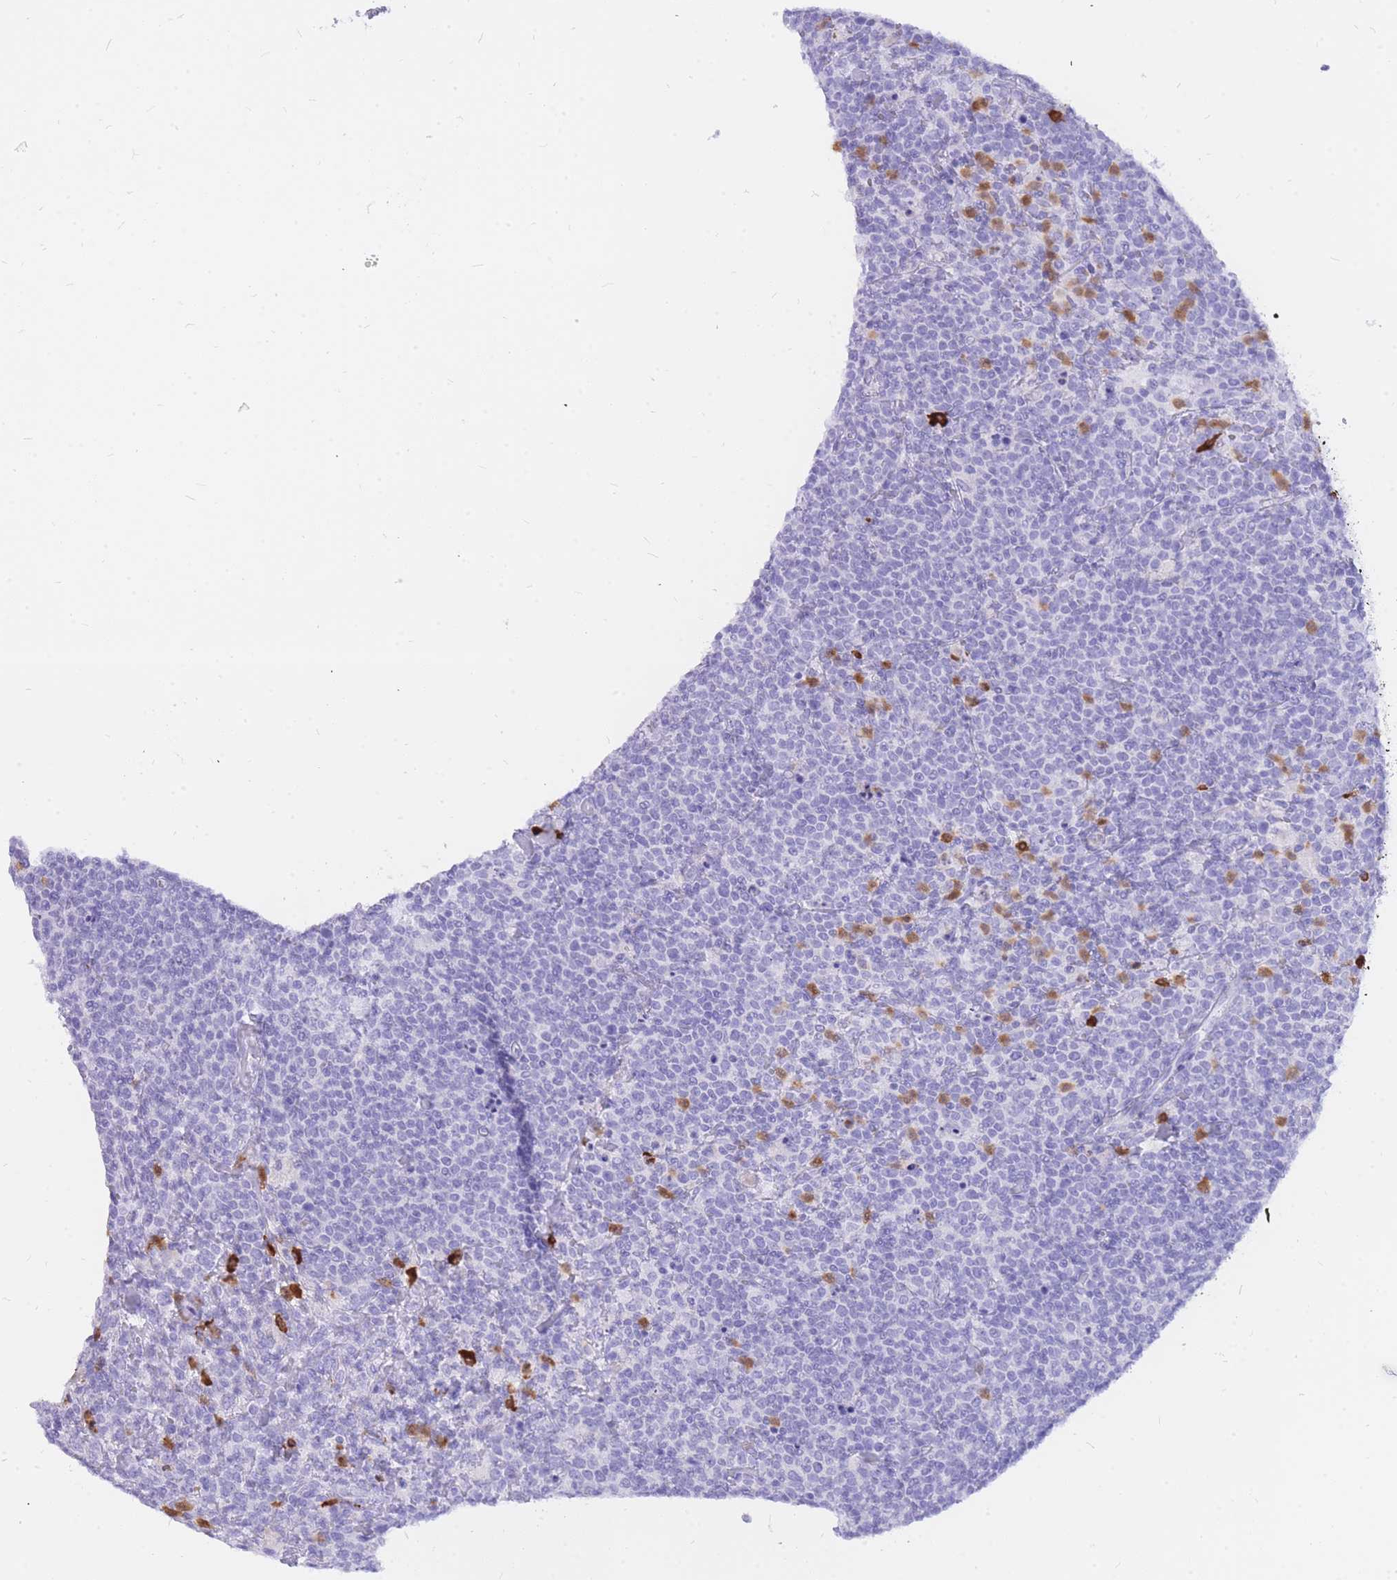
{"staining": {"intensity": "negative", "quantity": "none", "location": "none"}, "tissue": "lymphoma", "cell_type": "Tumor cells", "image_type": "cancer", "snomed": [{"axis": "morphology", "description": "Malignant lymphoma, non-Hodgkin's type, High grade"}, {"axis": "topography", "description": "Lymph node"}], "caption": "Tumor cells show no significant protein positivity in lymphoma.", "gene": "HERC1", "patient": {"sex": "male", "age": 61}}